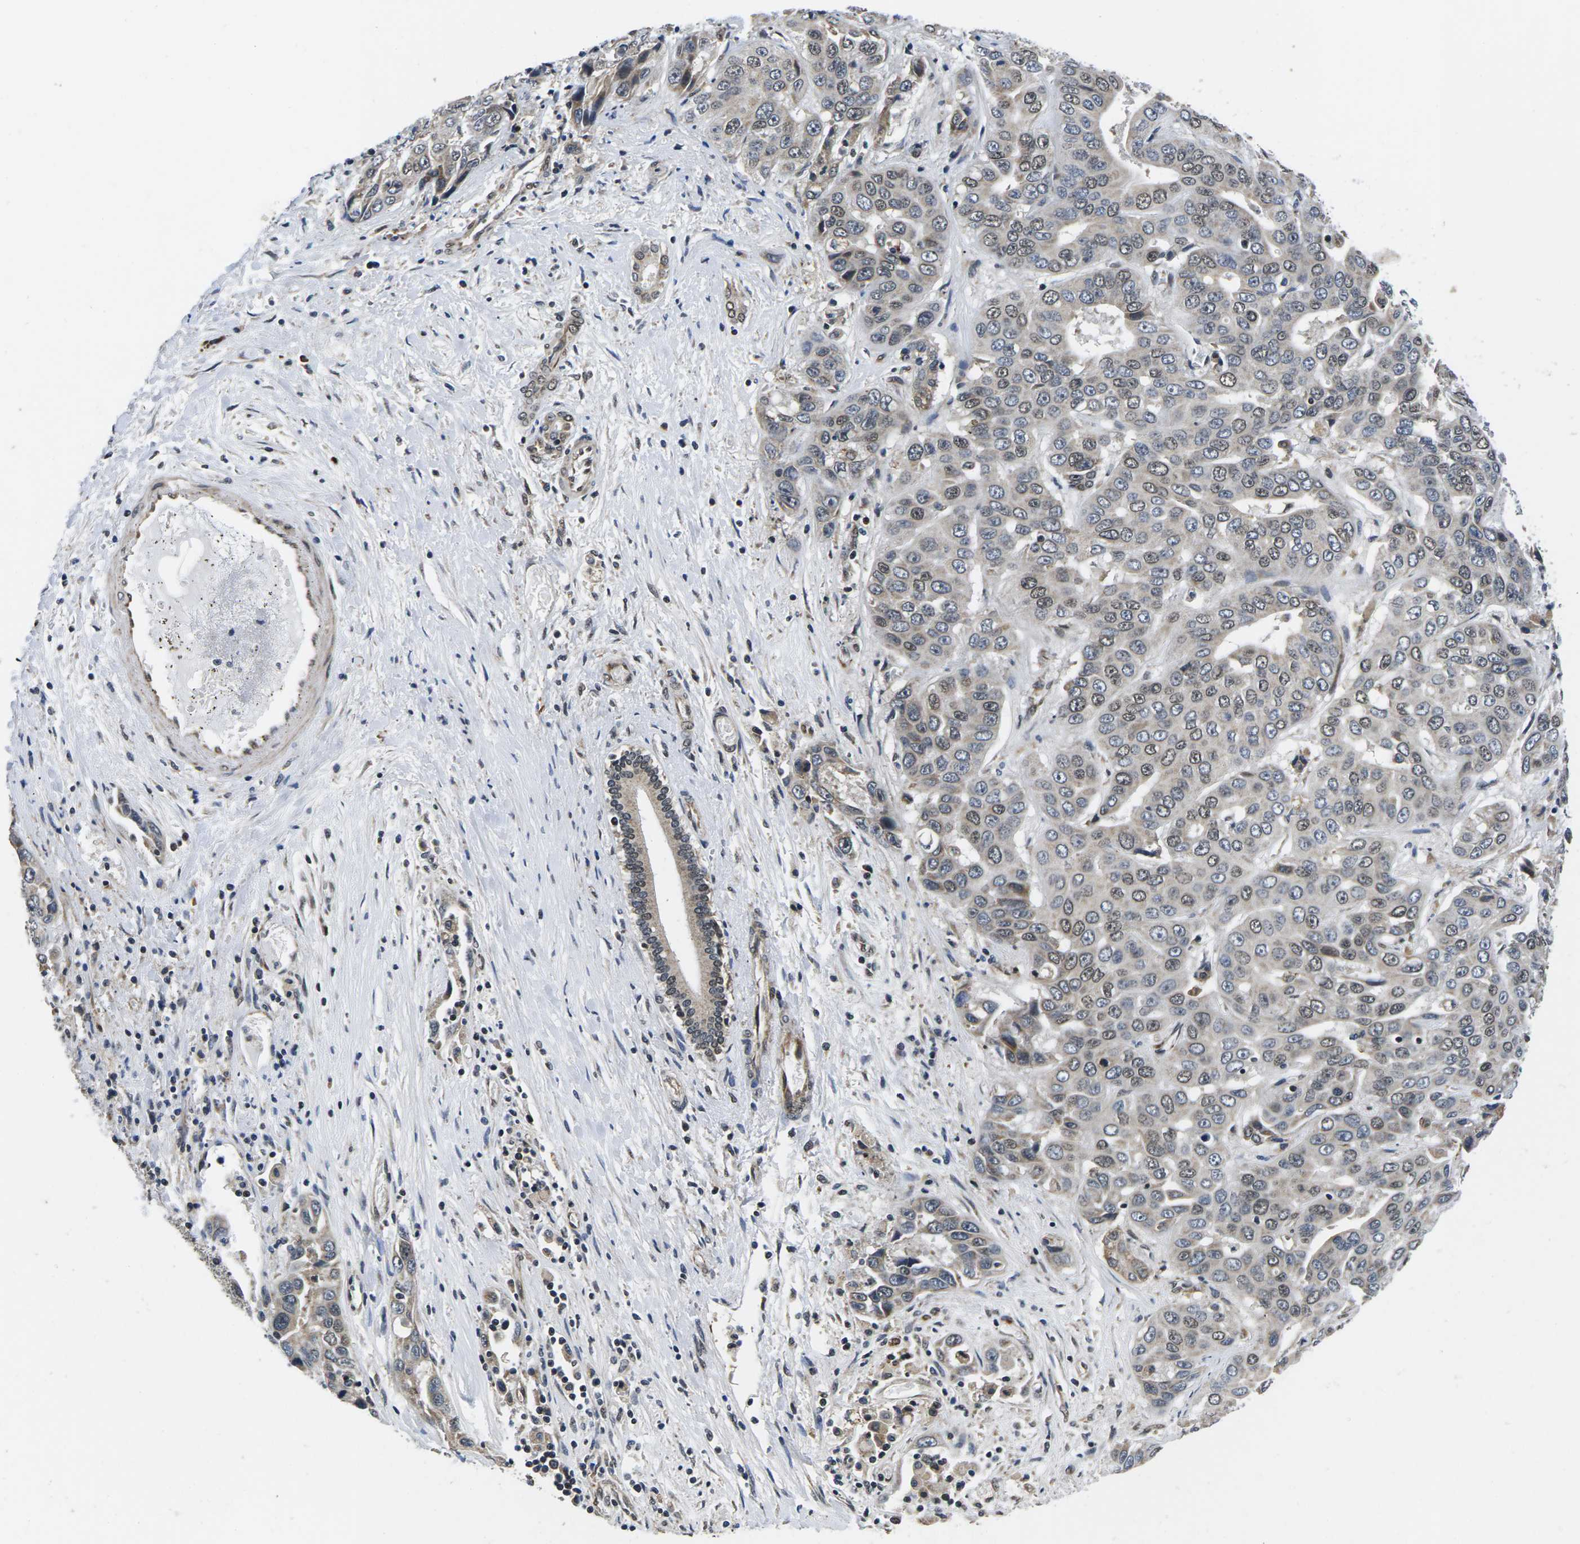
{"staining": {"intensity": "weak", "quantity": "25%-75%", "location": "nuclear"}, "tissue": "liver cancer", "cell_type": "Tumor cells", "image_type": "cancer", "snomed": [{"axis": "morphology", "description": "Cholangiocarcinoma"}, {"axis": "topography", "description": "Liver"}], "caption": "A low amount of weak nuclear expression is identified in about 25%-75% of tumor cells in liver cancer (cholangiocarcinoma) tissue.", "gene": "CCNE1", "patient": {"sex": "female", "age": 52}}